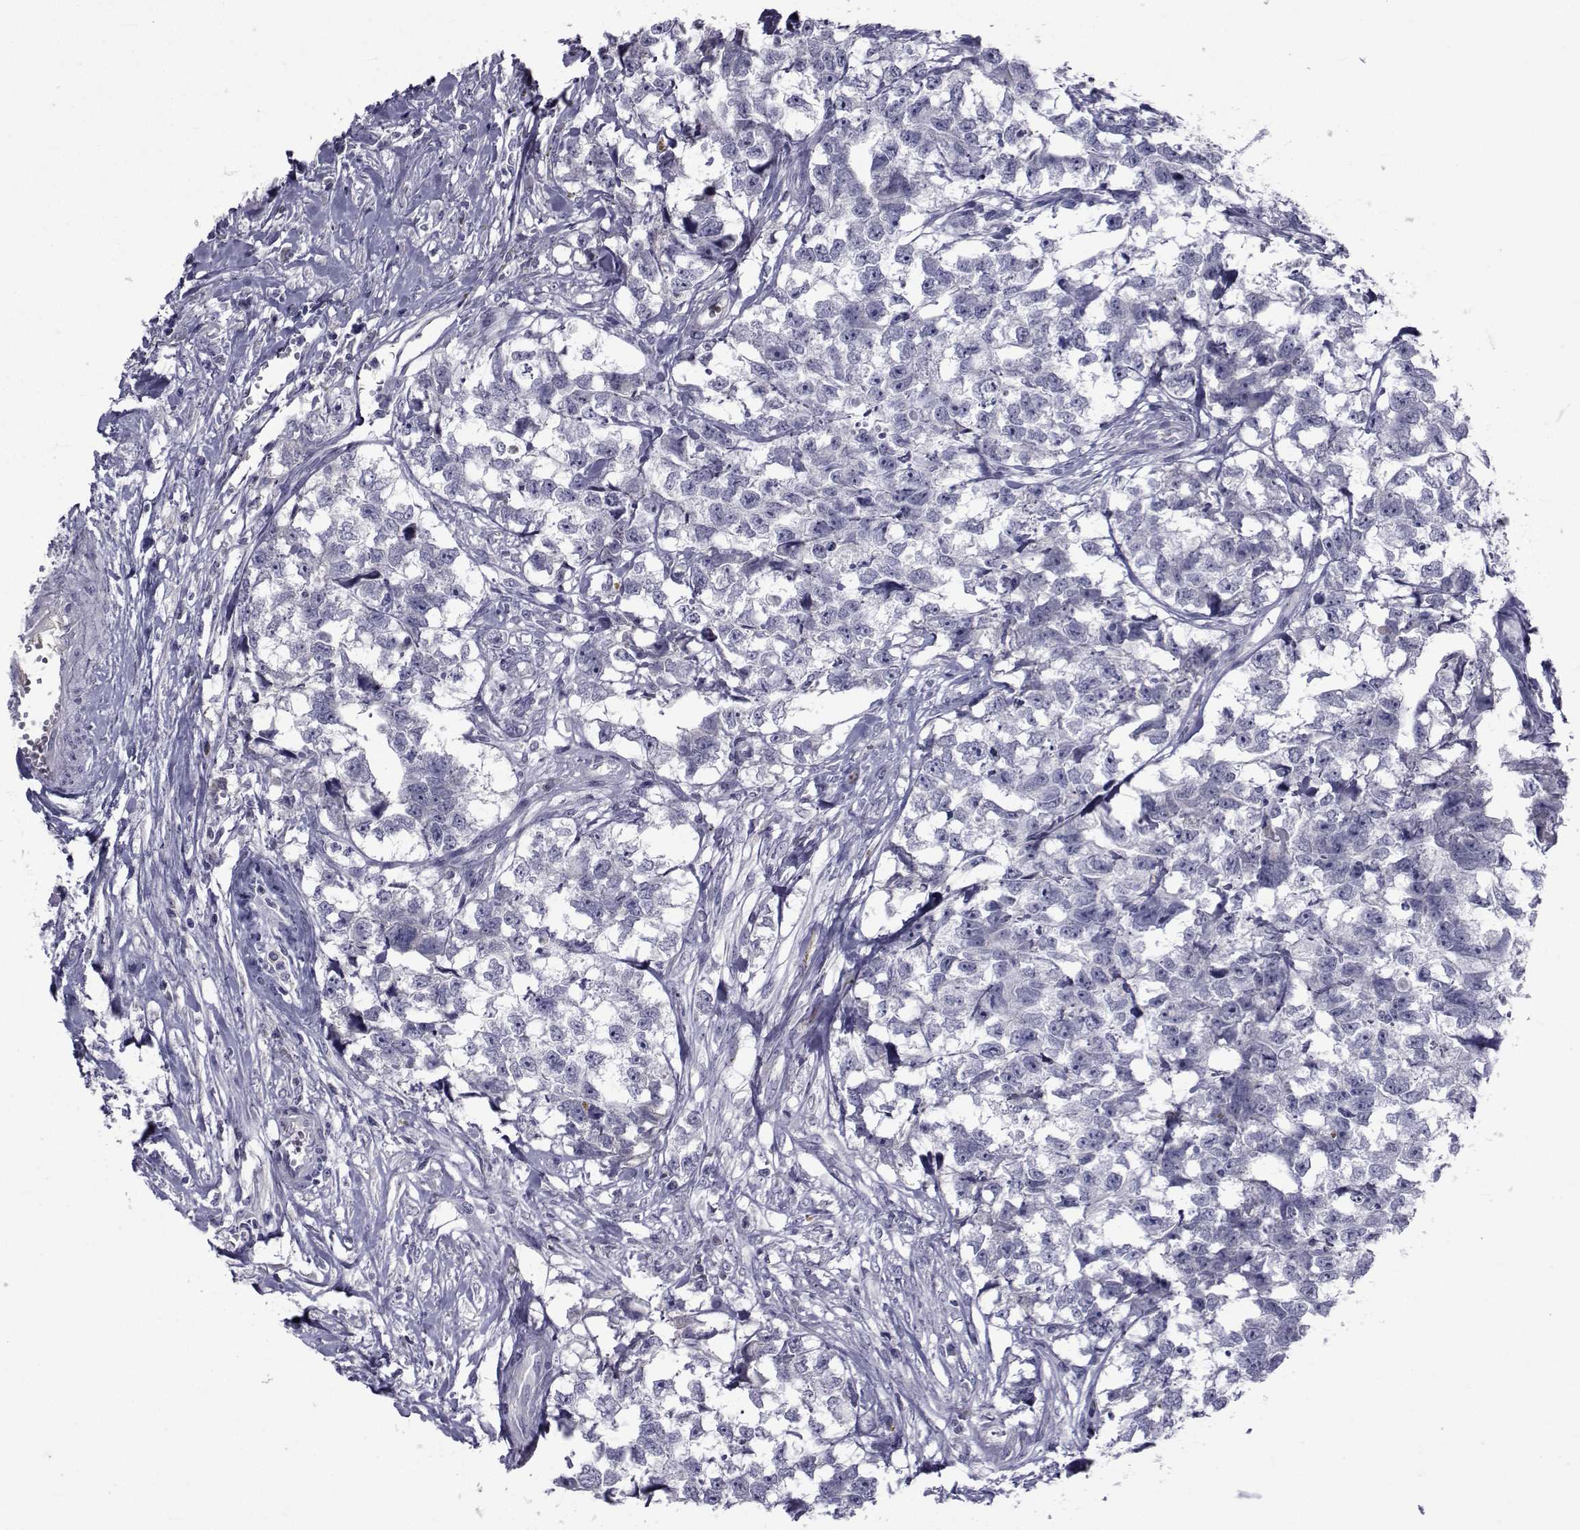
{"staining": {"intensity": "negative", "quantity": "none", "location": "none"}, "tissue": "testis cancer", "cell_type": "Tumor cells", "image_type": "cancer", "snomed": [{"axis": "morphology", "description": "Carcinoma, Embryonal, NOS"}, {"axis": "morphology", "description": "Teratoma, malignant, NOS"}, {"axis": "topography", "description": "Testis"}], "caption": "Protein analysis of testis cancer (teratoma (malignant)) shows no significant expression in tumor cells.", "gene": "PAX2", "patient": {"sex": "male", "age": 44}}